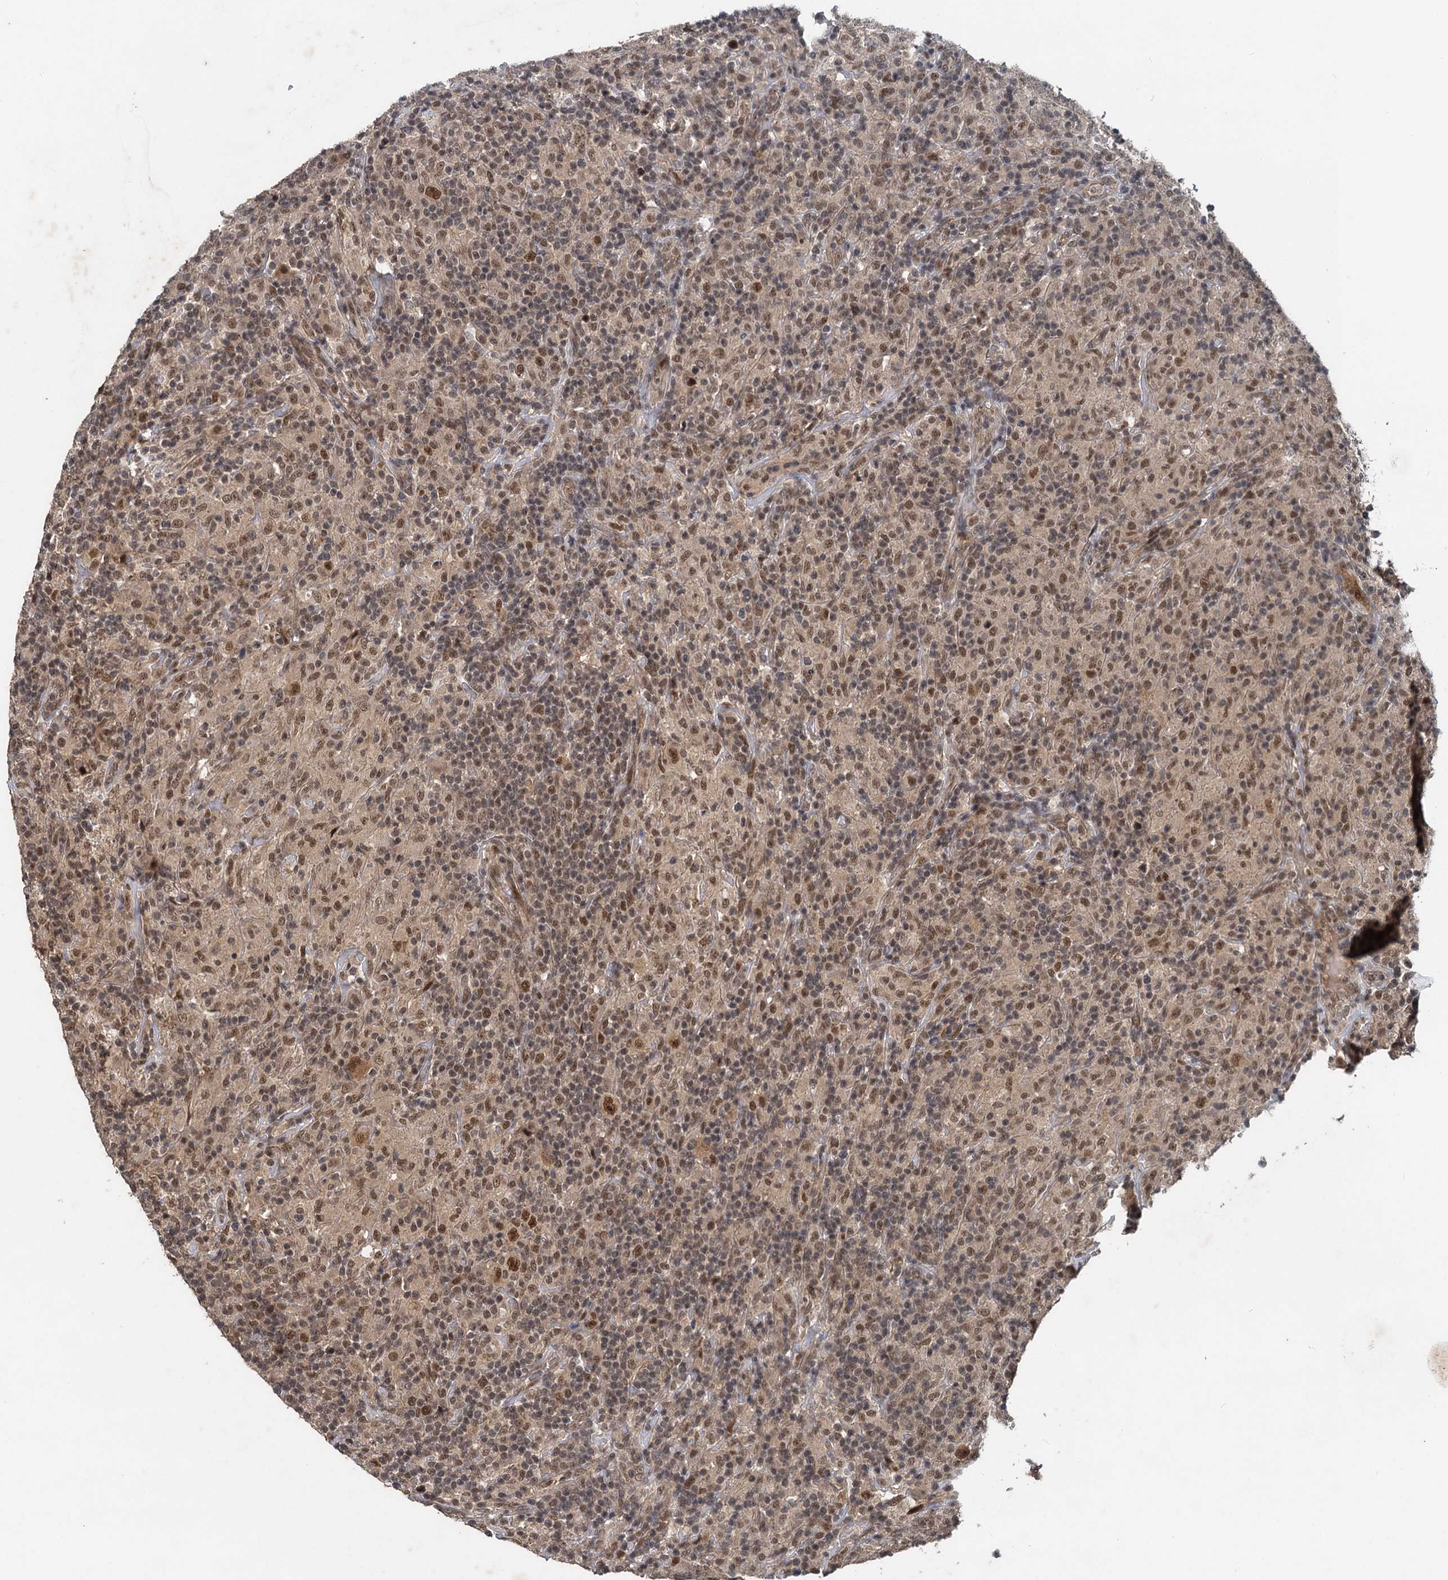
{"staining": {"intensity": "moderate", "quantity": ">75%", "location": "nuclear"}, "tissue": "lymphoma", "cell_type": "Tumor cells", "image_type": "cancer", "snomed": [{"axis": "morphology", "description": "Hodgkin's disease, NOS"}, {"axis": "topography", "description": "Lymph node"}], "caption": "A histopathology image of lymphoma stained for a protein displays moderate nuclear brown staining in tumor cells. (Brightfield microscopy of DAB IHC at high magnification).", "gene": "RITA1", "patient": {"sex": "male", "age": 70}}